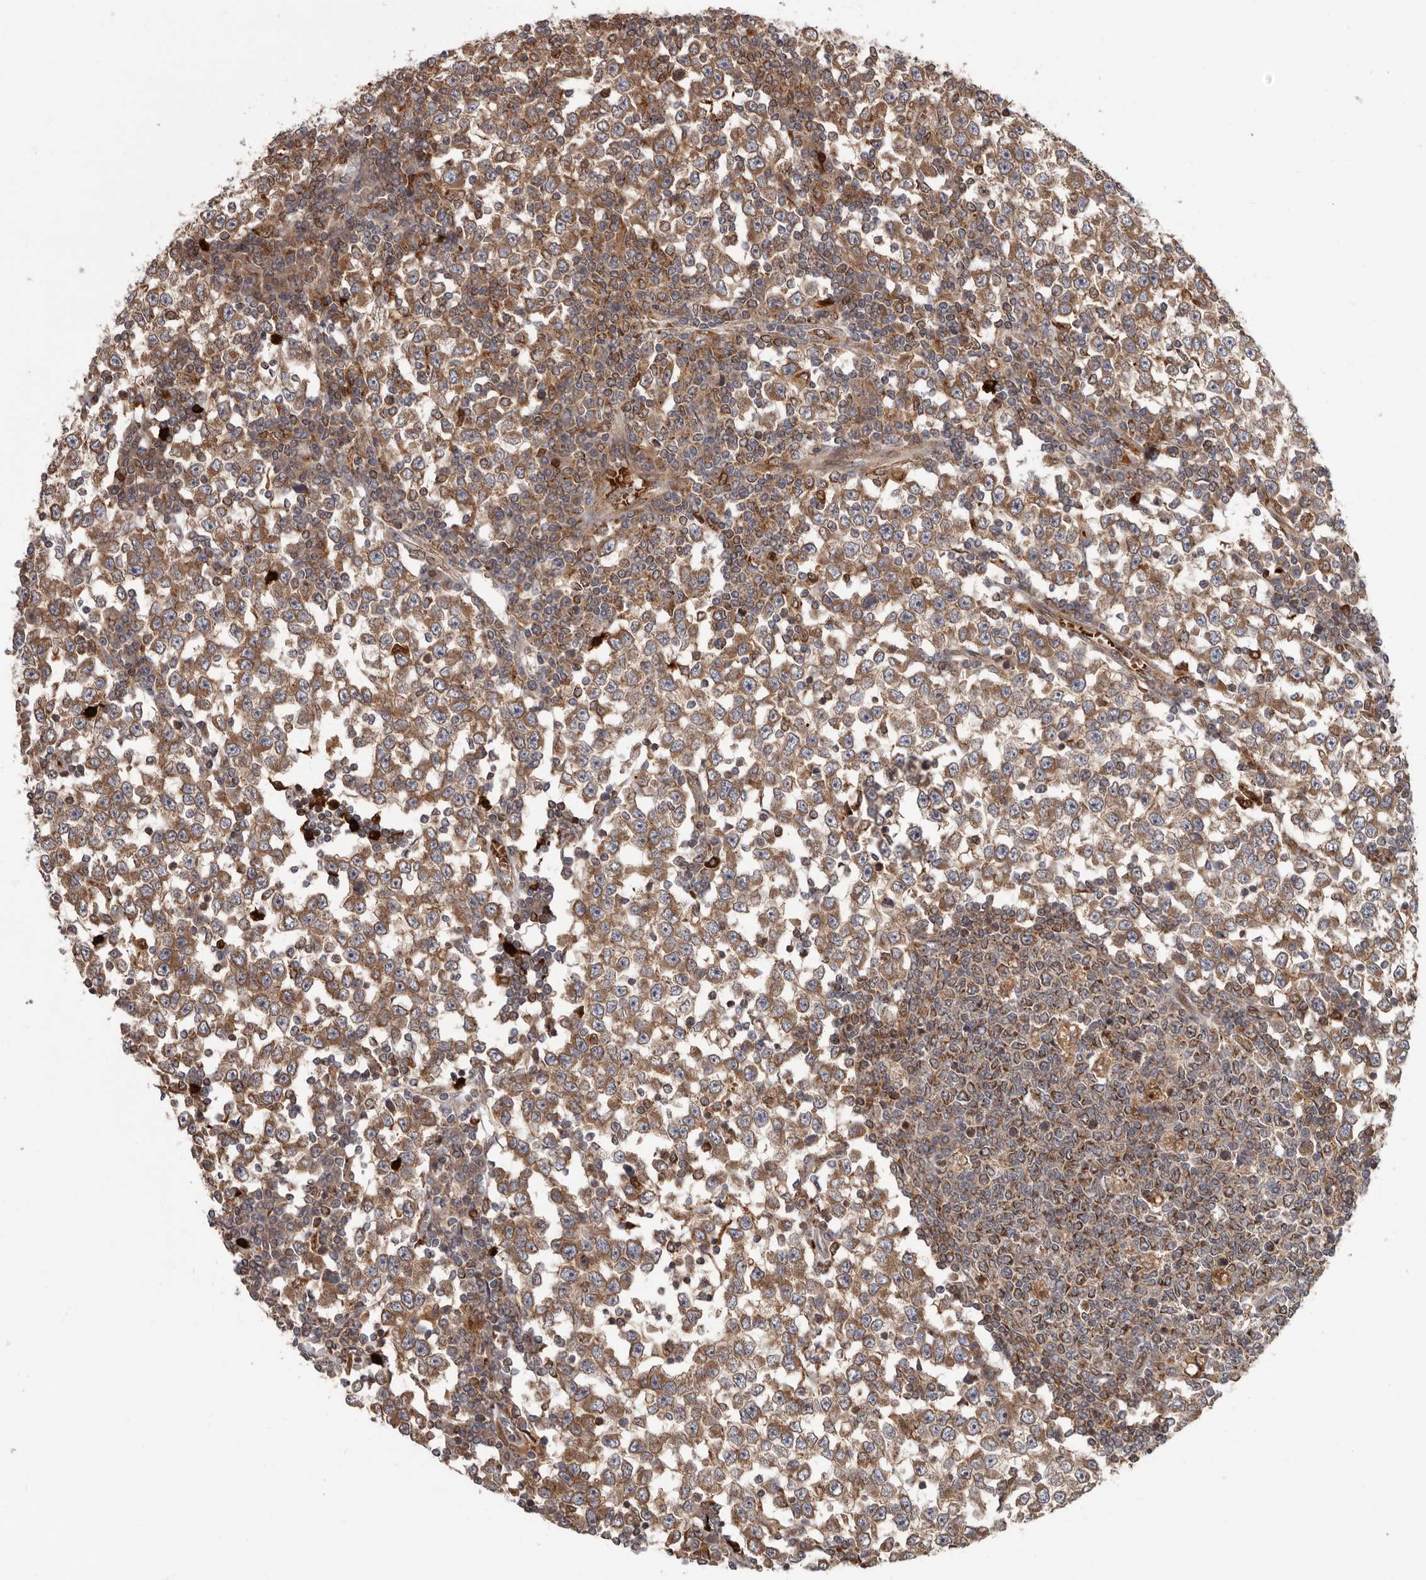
{"staining": {"intensity": "moderate", "quantity": ">75%", "location": "cytoplasmic/membranous"}, "tissue": "testis cancer", "cell_type": "Tumor cells", "image_type": "cancer", "snomed": [{"axis": "morphology", "description": "Seminoma, NOS"}, {"axis": "topography", "description": "Testis"}], "caption": "Immunohistochemical staining of human testis cancer (seminoma) exhibits moderate cytoplasmic/membranous protein positivity in approximately >75% of tumor cells. The staining was performed using DAB (3,3'-diaminobenzidine), with brown indicating positive protein expression. Nuclei are stained blue with hematoxylin.", "gene": "FGFR4", "patient": {"sex": "male", "age": 65}}